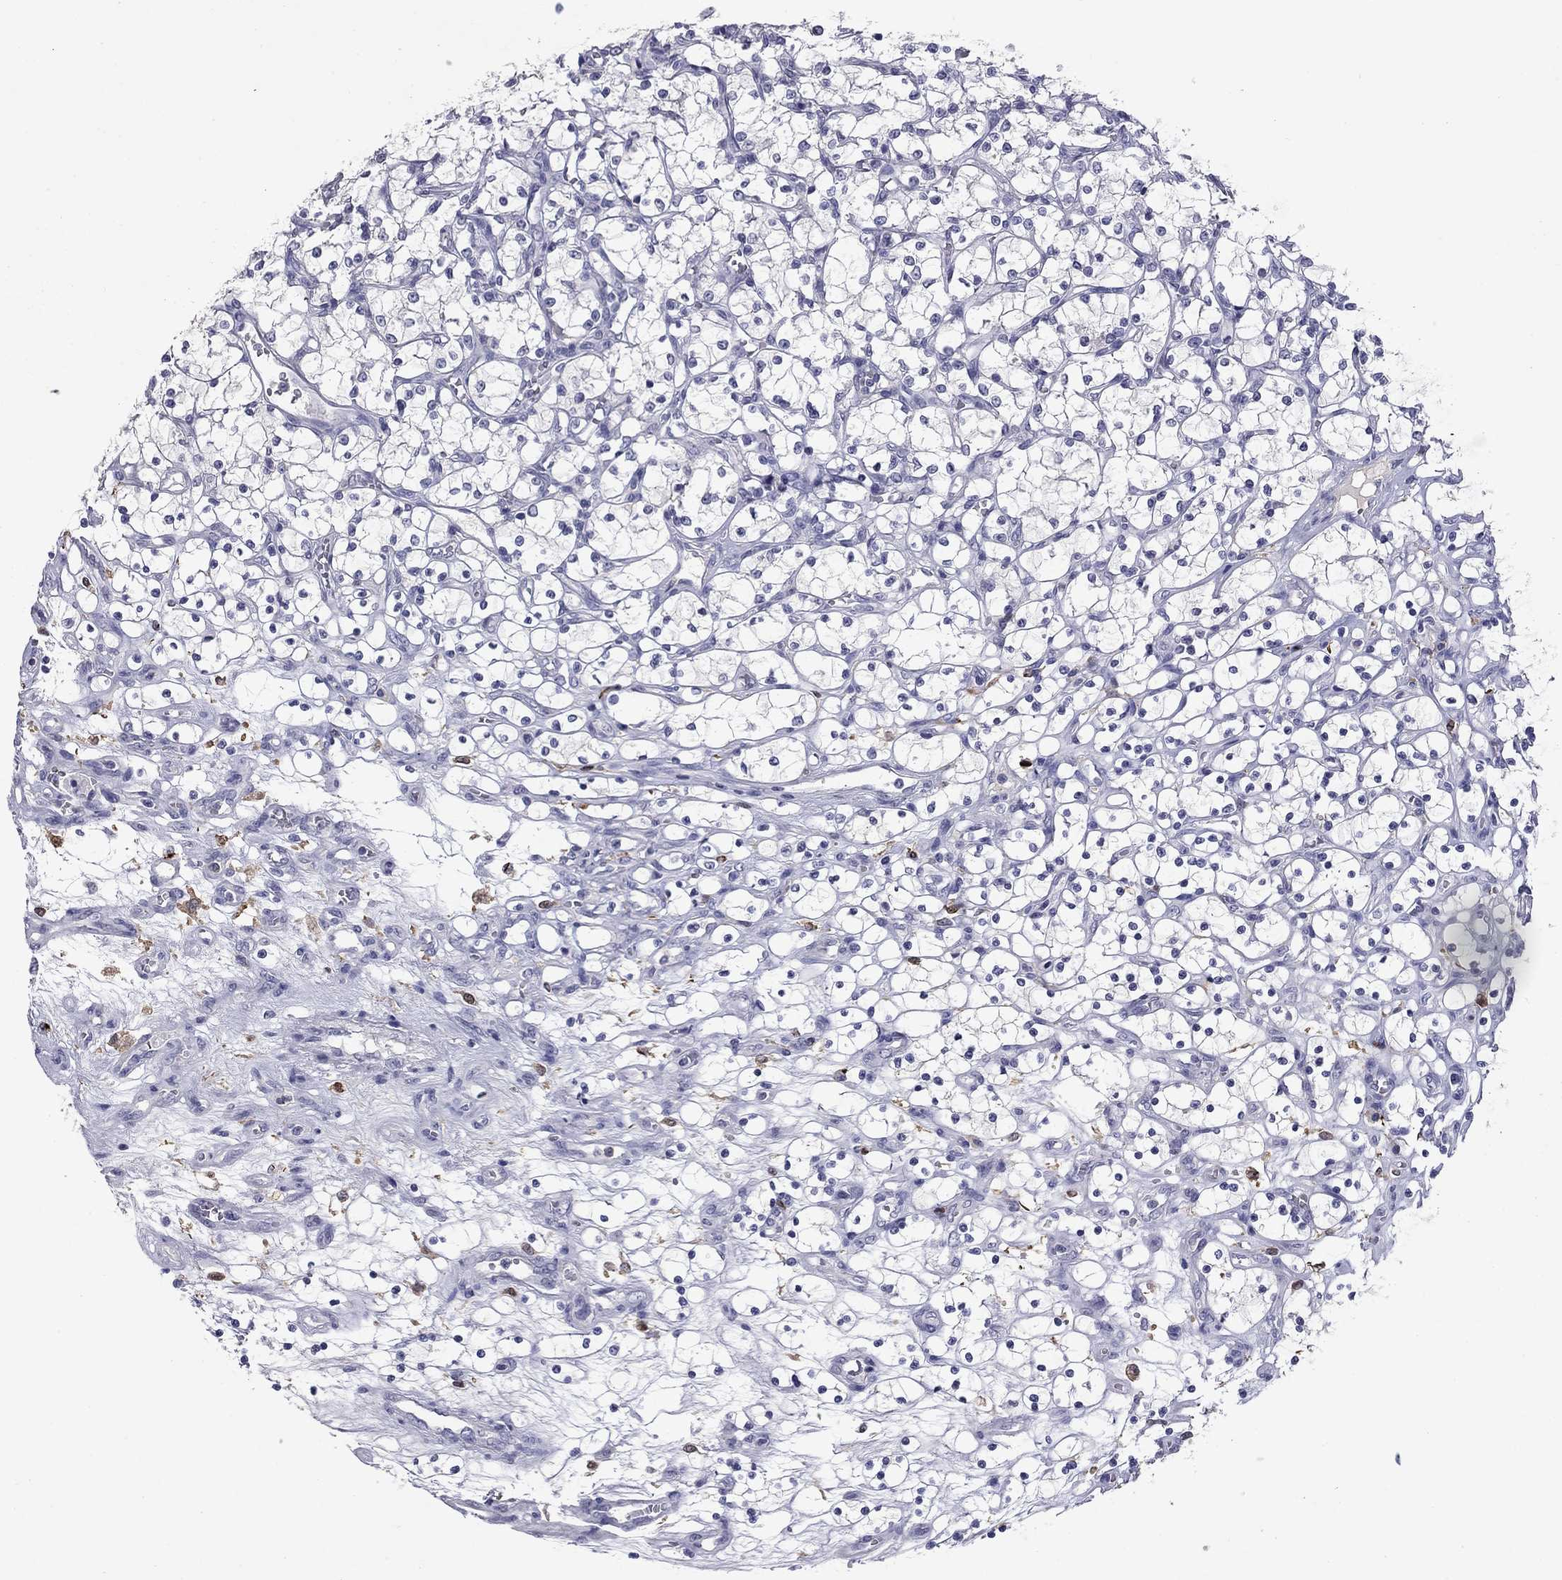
{"staining": {"intensity": "negative", "quantity": "none", "location": "none"}, "tissue": "renal cancer", "cell_type": "Tumor cells", "image_type": "cancer", "snomed": [{"axis": "morphology", "description": "Adenocarcinoma, NOS"}, {"axis": "topography", "description": "Kidney"}], "caption": "A histopathology image of adenocarcinoma (renal) stained for a protein exhibits no brown staining in tumor cells.", "gene": "CFAP119", "patient": {"sex": "female", "age": 69}}